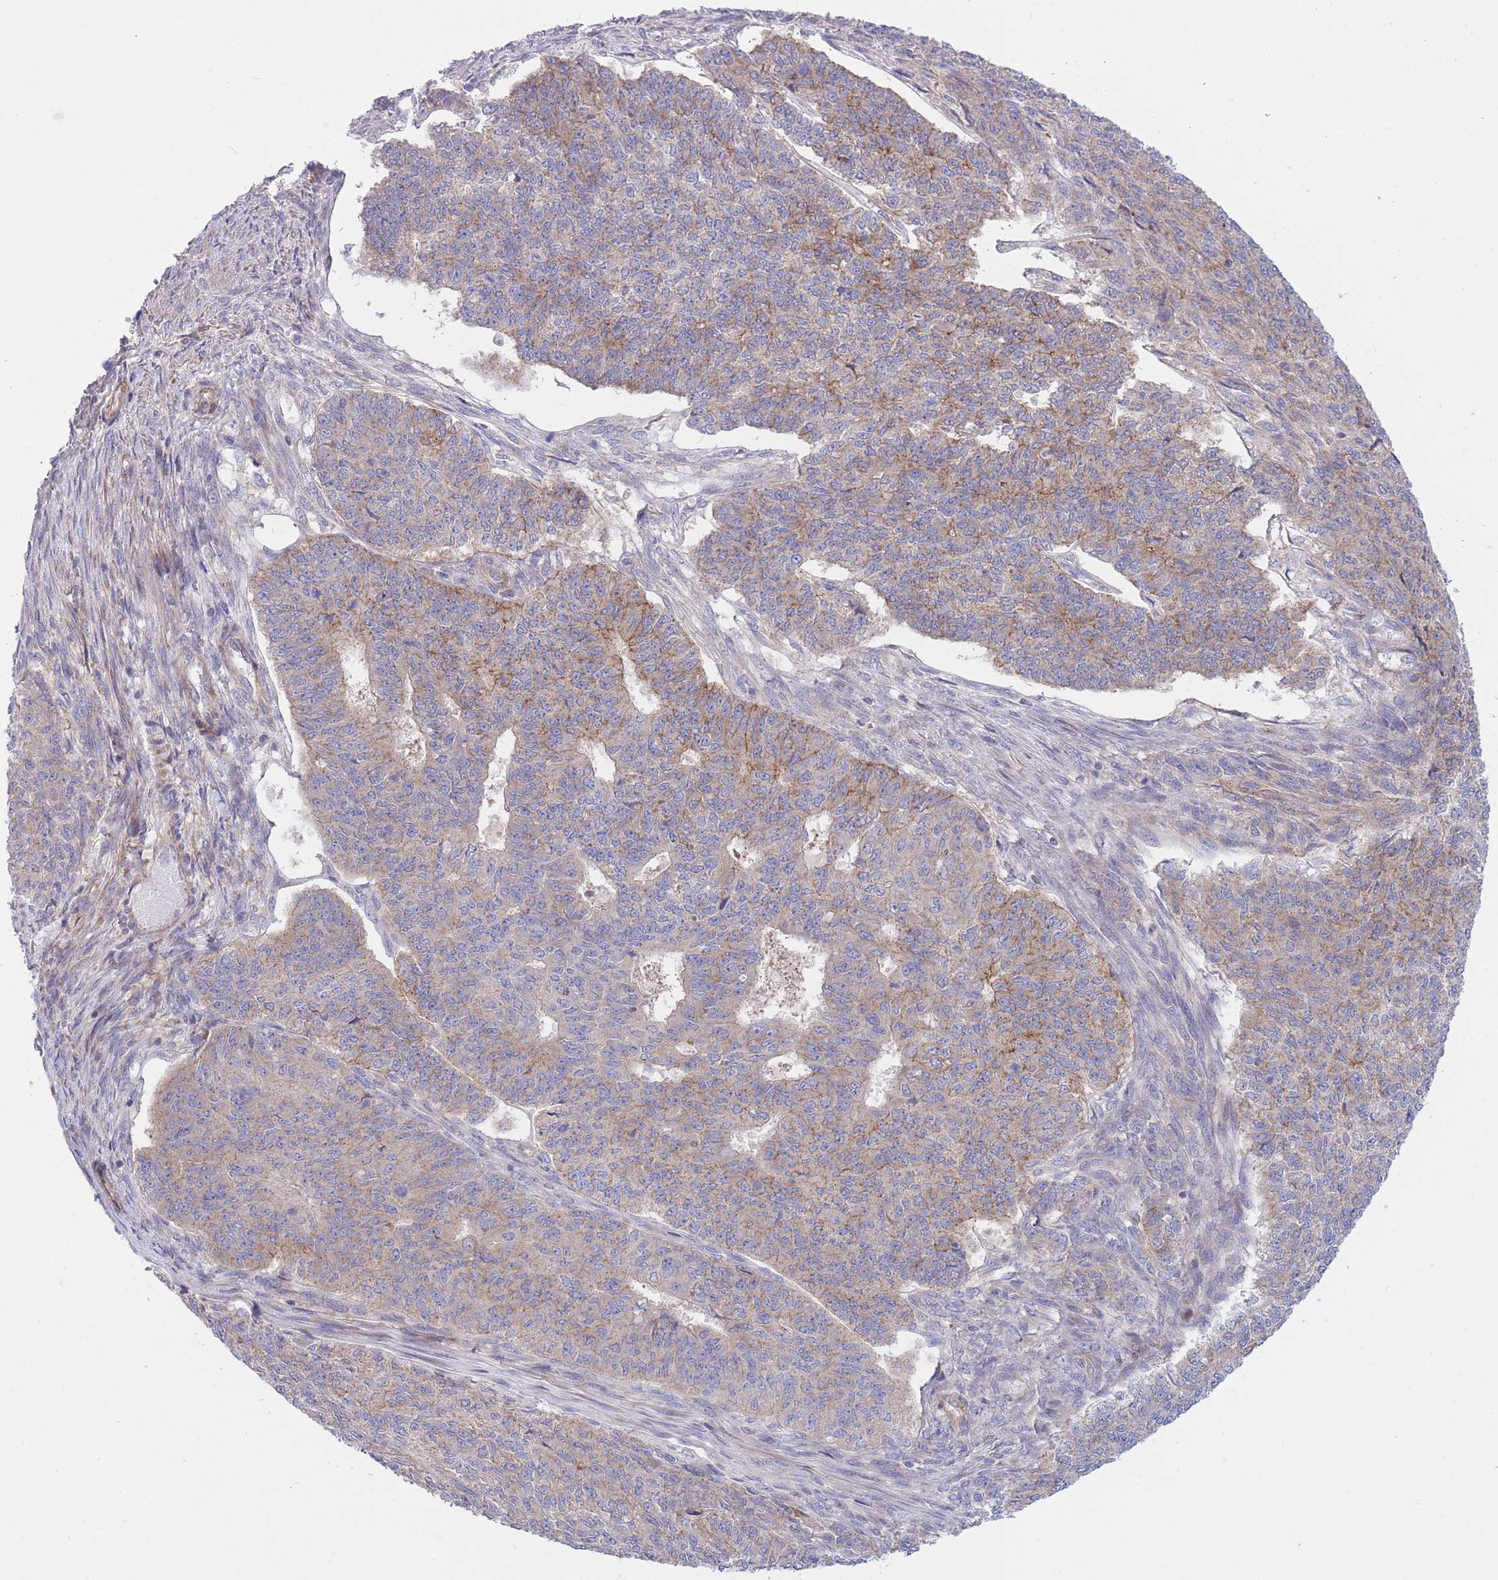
{"staining": {"intensity": "weak", "quantity": "25%-75%", "location": "cytoplasmic/membranous"}, "tissue": "endometrial cancer", "cell_type": "Tumor cells", "image_type": "cancer", "snomed": [{"axis": "morphology", "description": "Adenocarcinoma, NOS"}, {"axis": "topography", "description": "Endometrium"}], "caption": "Protein staining demonstrates weak cytoplasmic/membranous staining in approximately 25%-75% of tumor cells in adenocarcinoma (endometrial).", "gene": "CHAC1", "patient": {"sex": "female", "age": 32}}